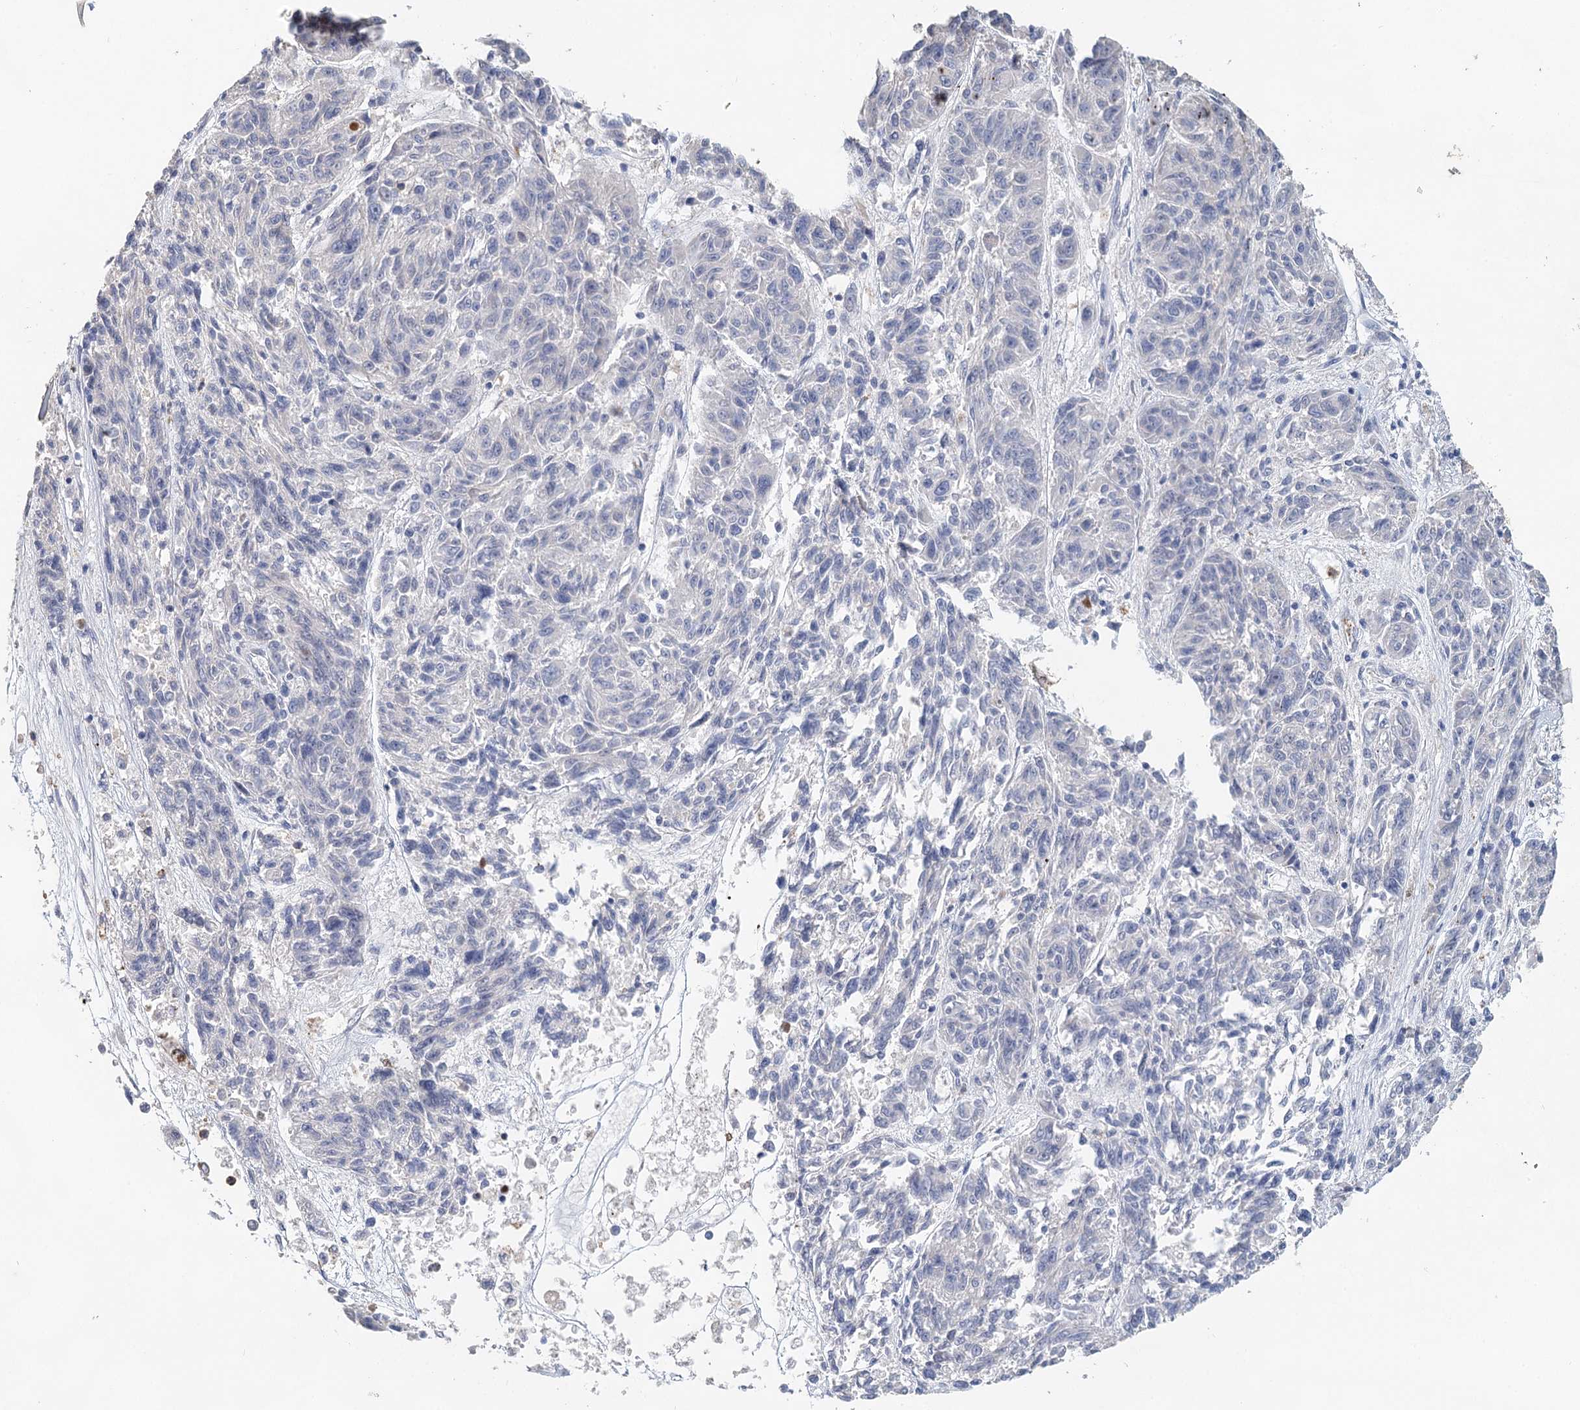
{"staining": {"intensity": "negative", "quantity": "none", "location": "none"}, "tissue": "melanoma", "cell_type": "Tumor cells", "image_type": "cancer", "snomed": [{"axis": "morphology", "description": "Malignant melanoma, NOS"}, {"axis": "topography", "description": "Skin"}], "caption": "Human malignant melanoma stained for a protein using immunohistochemistry exhibits no expression in tumor cells.", "gene": "MYL6B", "patient": {"sex": "male", "age": 53}}